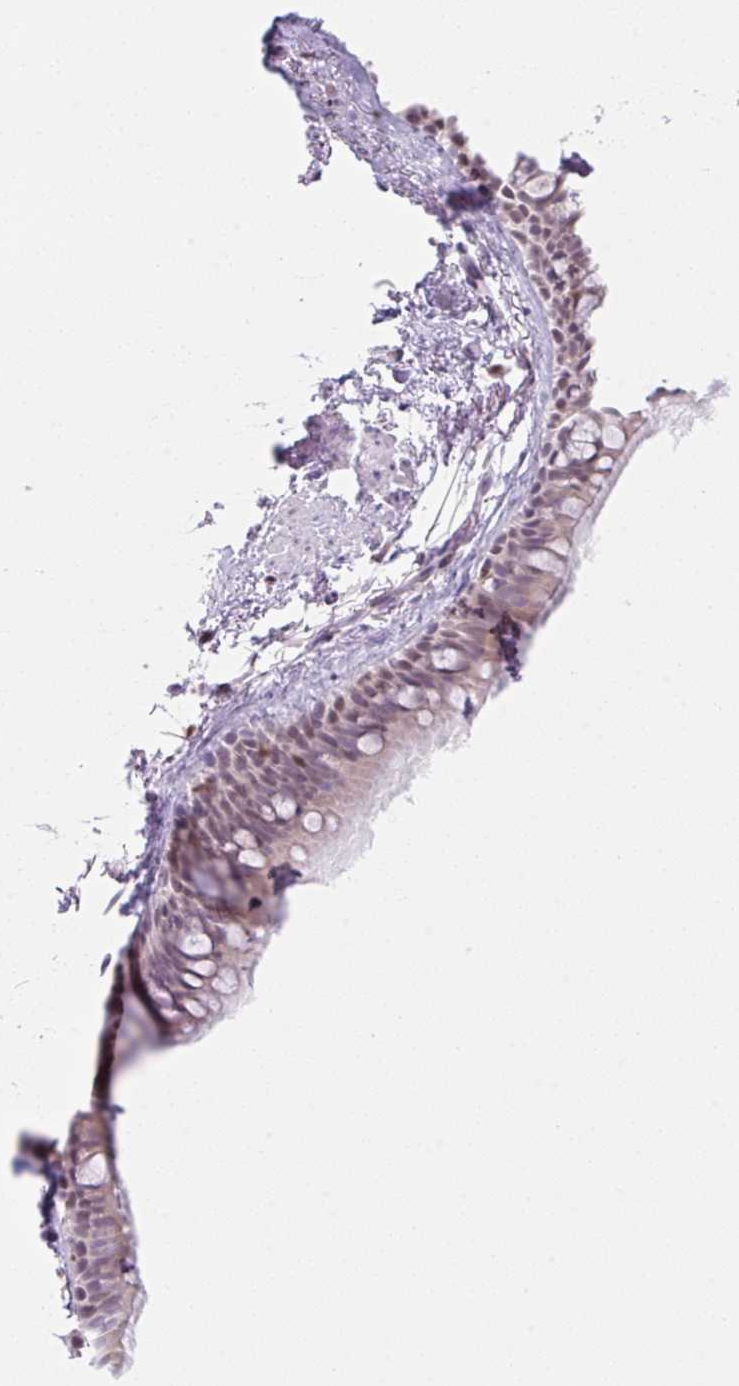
{"staining": {"intensity": "weak", "quantity": "25%-75%", "location": "nuclear"}, "tissue": "bronchus", "cell_type": "Respiratory epithelial cells", "image_type": "normal", "snomed": [{"axis": "morphology", "description": "Normal tissue, NOS"}, {"axis": "topography", "description": "Lymph node"}, {"axis": "topography", "description": "Cartilage tissue"}, {"axis": "topography", "description": "Bronchus"}], "caption": "High-magnification brightfield microscopy of normal bronchus stained with DAB (brown) and counterstained with hematoxylin (blue). respiratory epithelial cells exhibit weak nuclear staining is seen in approximately25%-75% of cells. (Brightfield microscopy of DAB IHC at high magnification).", "gene": "TLE3", "patient": {"sex": "female", "age": 70}}